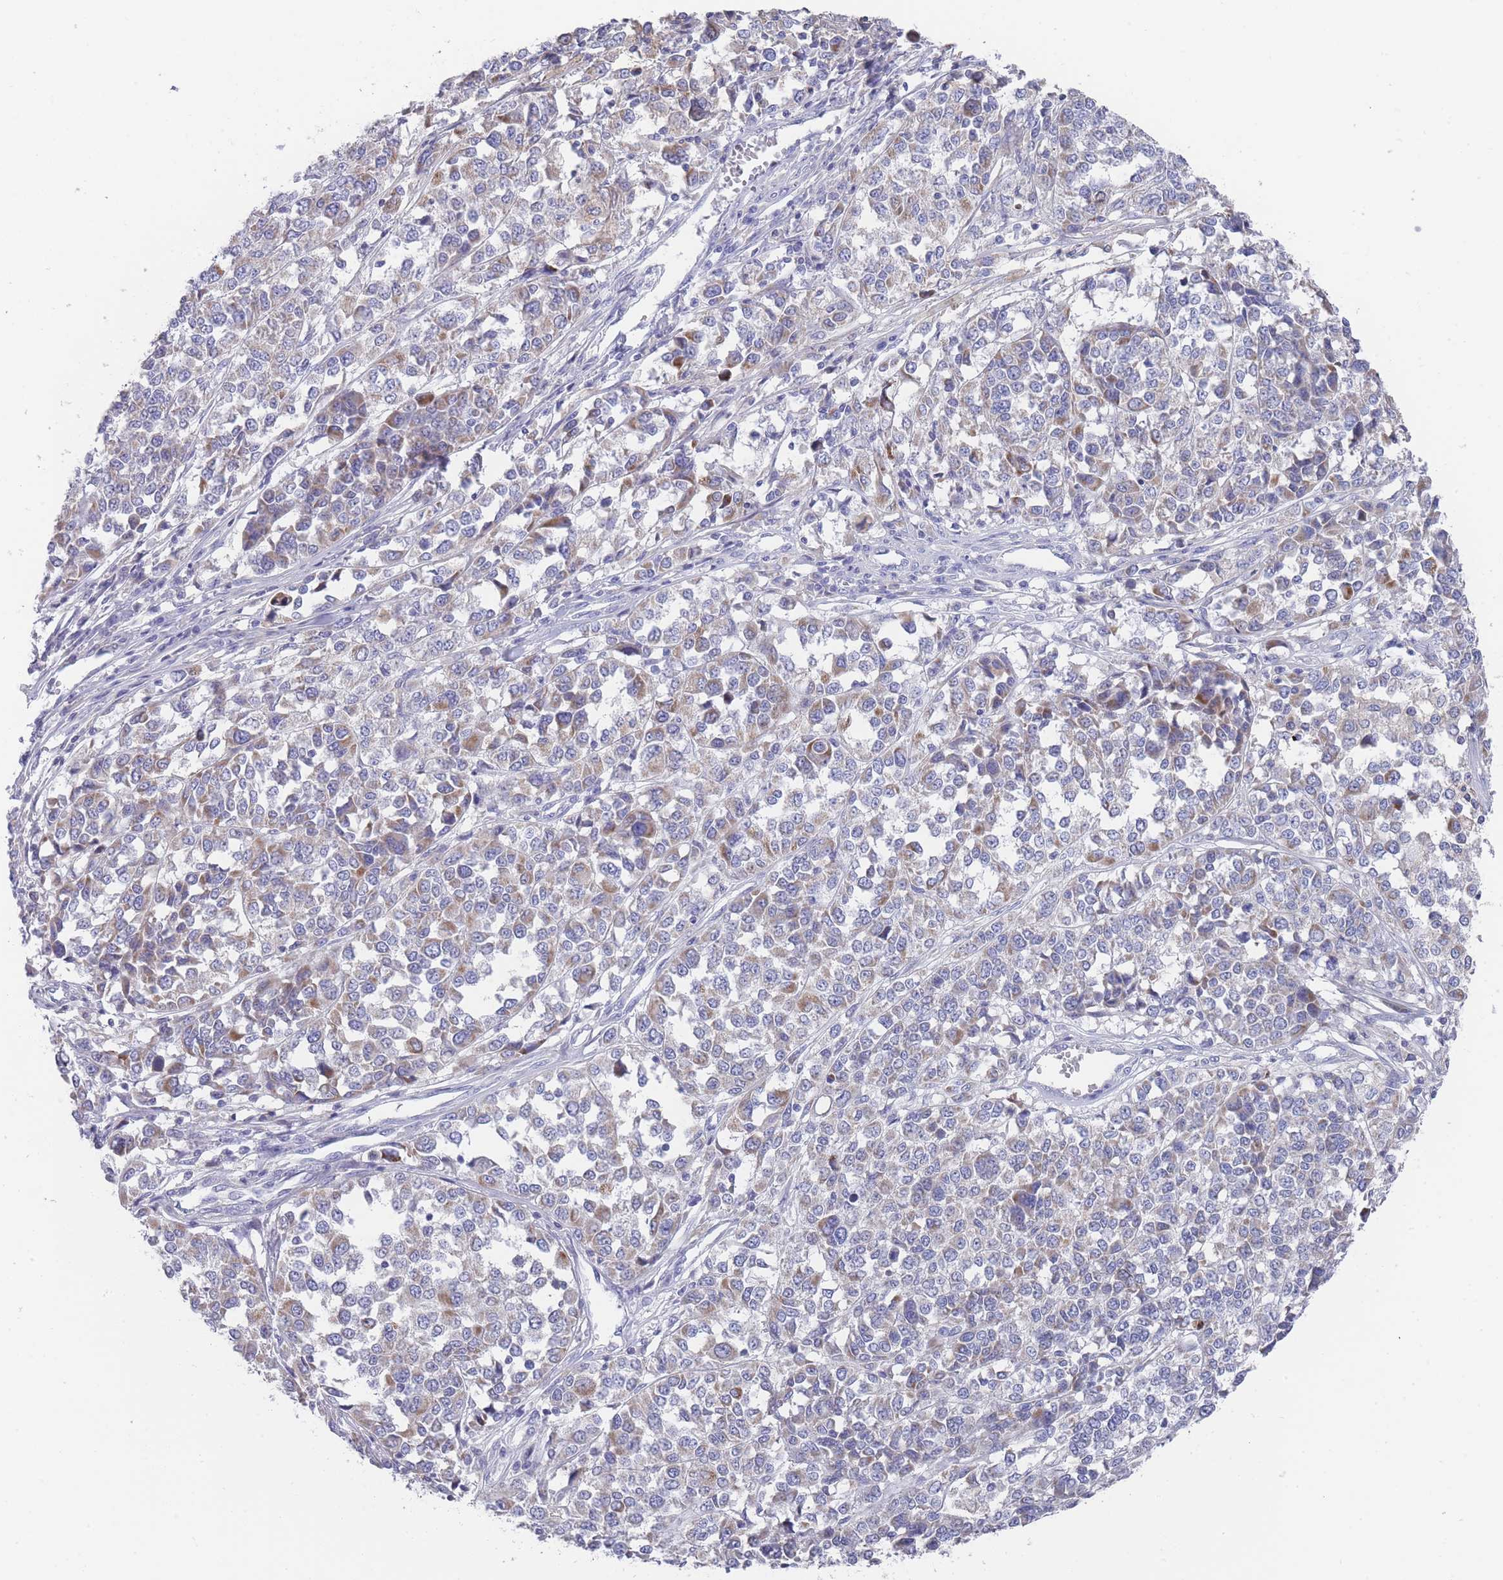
{"staining": {"intensity": "negative", "quantity": "none", "location": "none"}, "tissue": "melanoma", "cell_type": "Tumor cells", "image_type": "cancer", "snomed": [{"axis": "morphology", "description": "Malignant melanoma, Metastatic site"}, {"axis": "topography", "description": "Lymph node"}], "caption": "DAB (3,3'-diaminobenzidine) immunohistochemical staining of malignant melanoma (metastatic site) displays no significant expression in tumor cells.", "gene": "SCCPDH", "patient": {"sex": "male", "age": 44}}